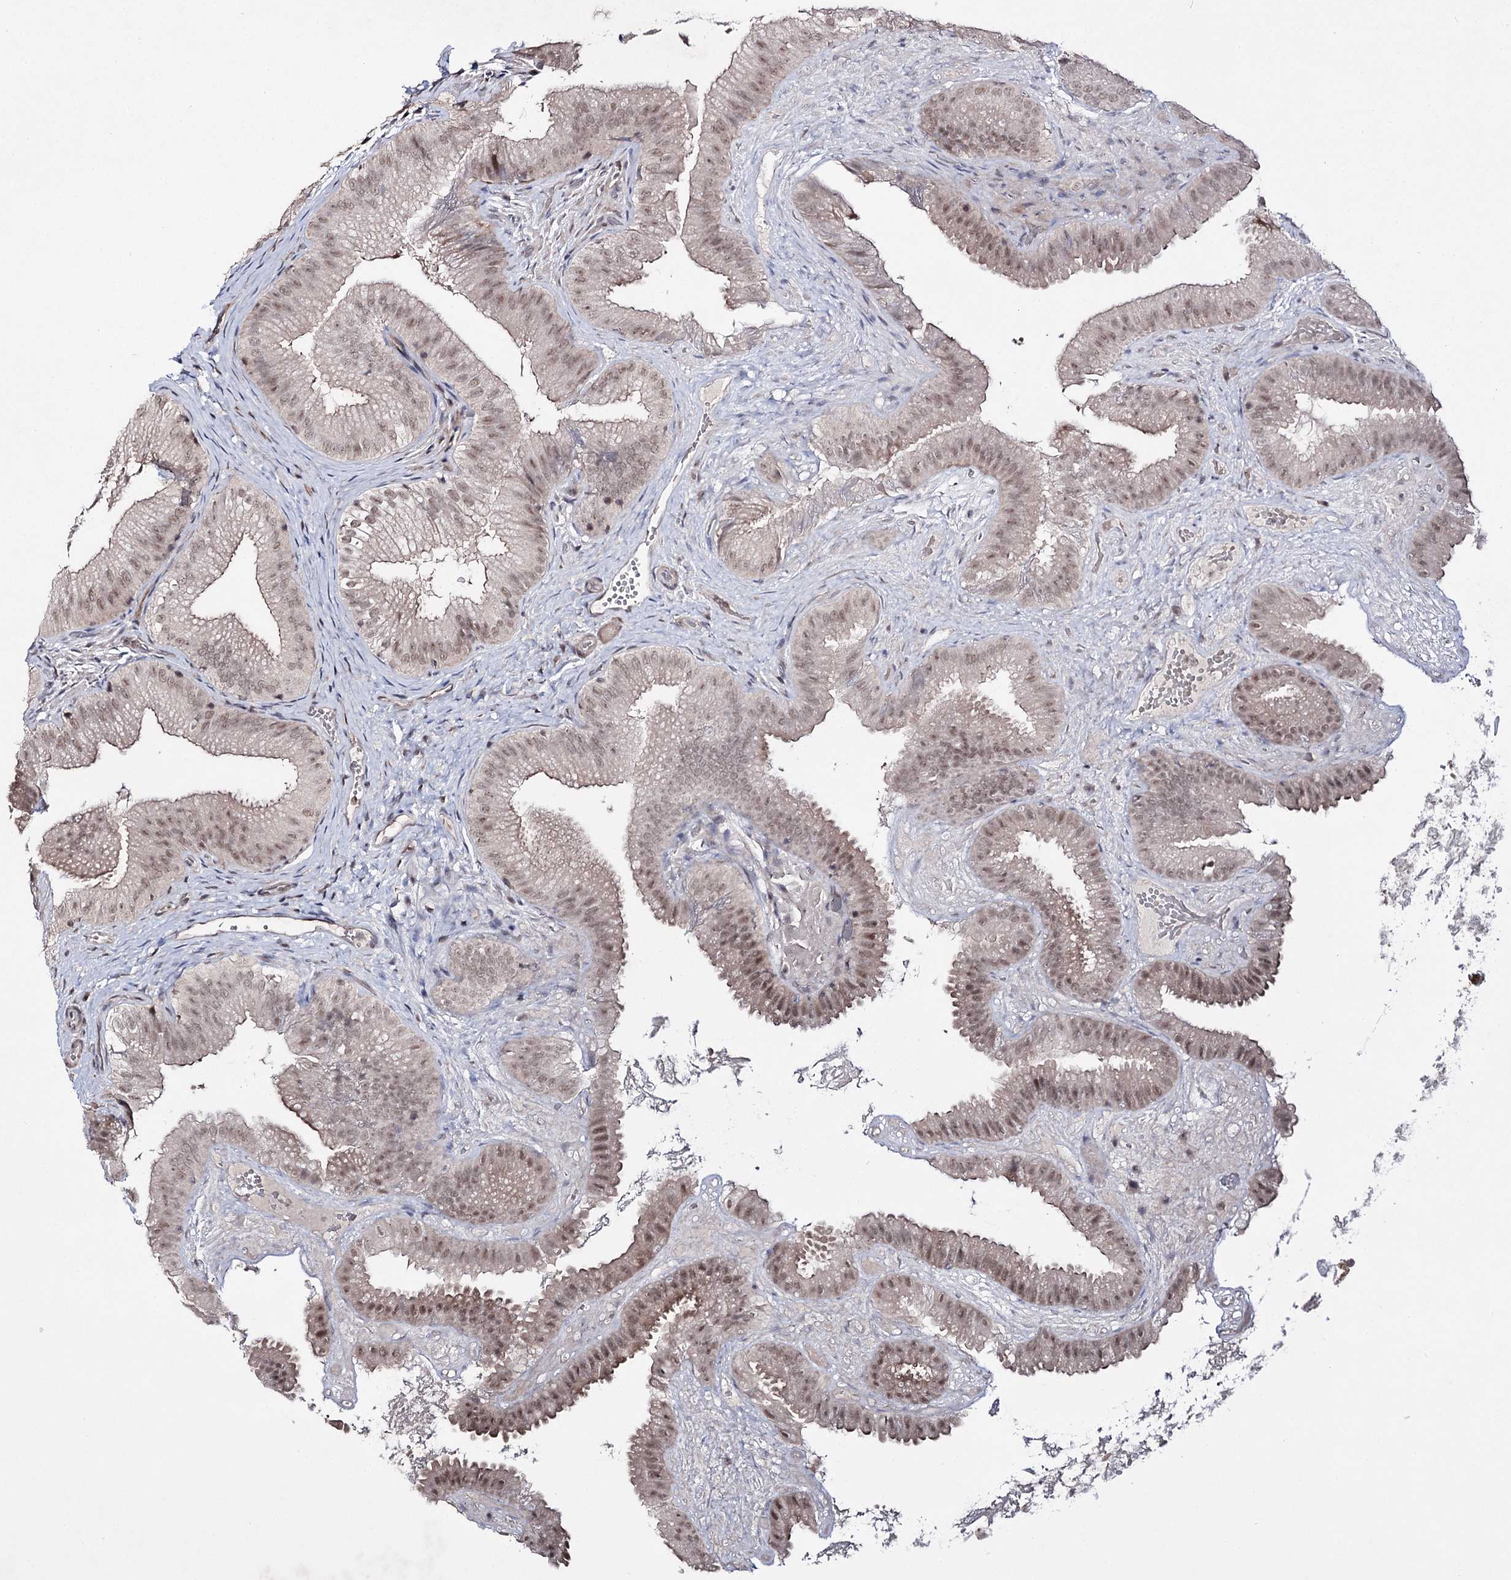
{"staining": {"intensity": "moderate", "quantity": ">75%", "location": "cytoplasmic/membranous,nuclear"}, "tissue": "gallbladder", "cell_type": "Glandular cells", "image_type": "normal", "snomed": [{"axis": "morphology", "description": "Normal tissue, NOS"}, {"axis": "topography", "description": "Gallbladder"}], "caption": "Immunohistochemical staining of unremarkable human gallbladder exhibits moderate cytoplasmic/membranous,nuclear protein staining in approximately >75% of glandular cells.", "gene": "HOXC11", "patient": {"sex": "female", "age": 30}}